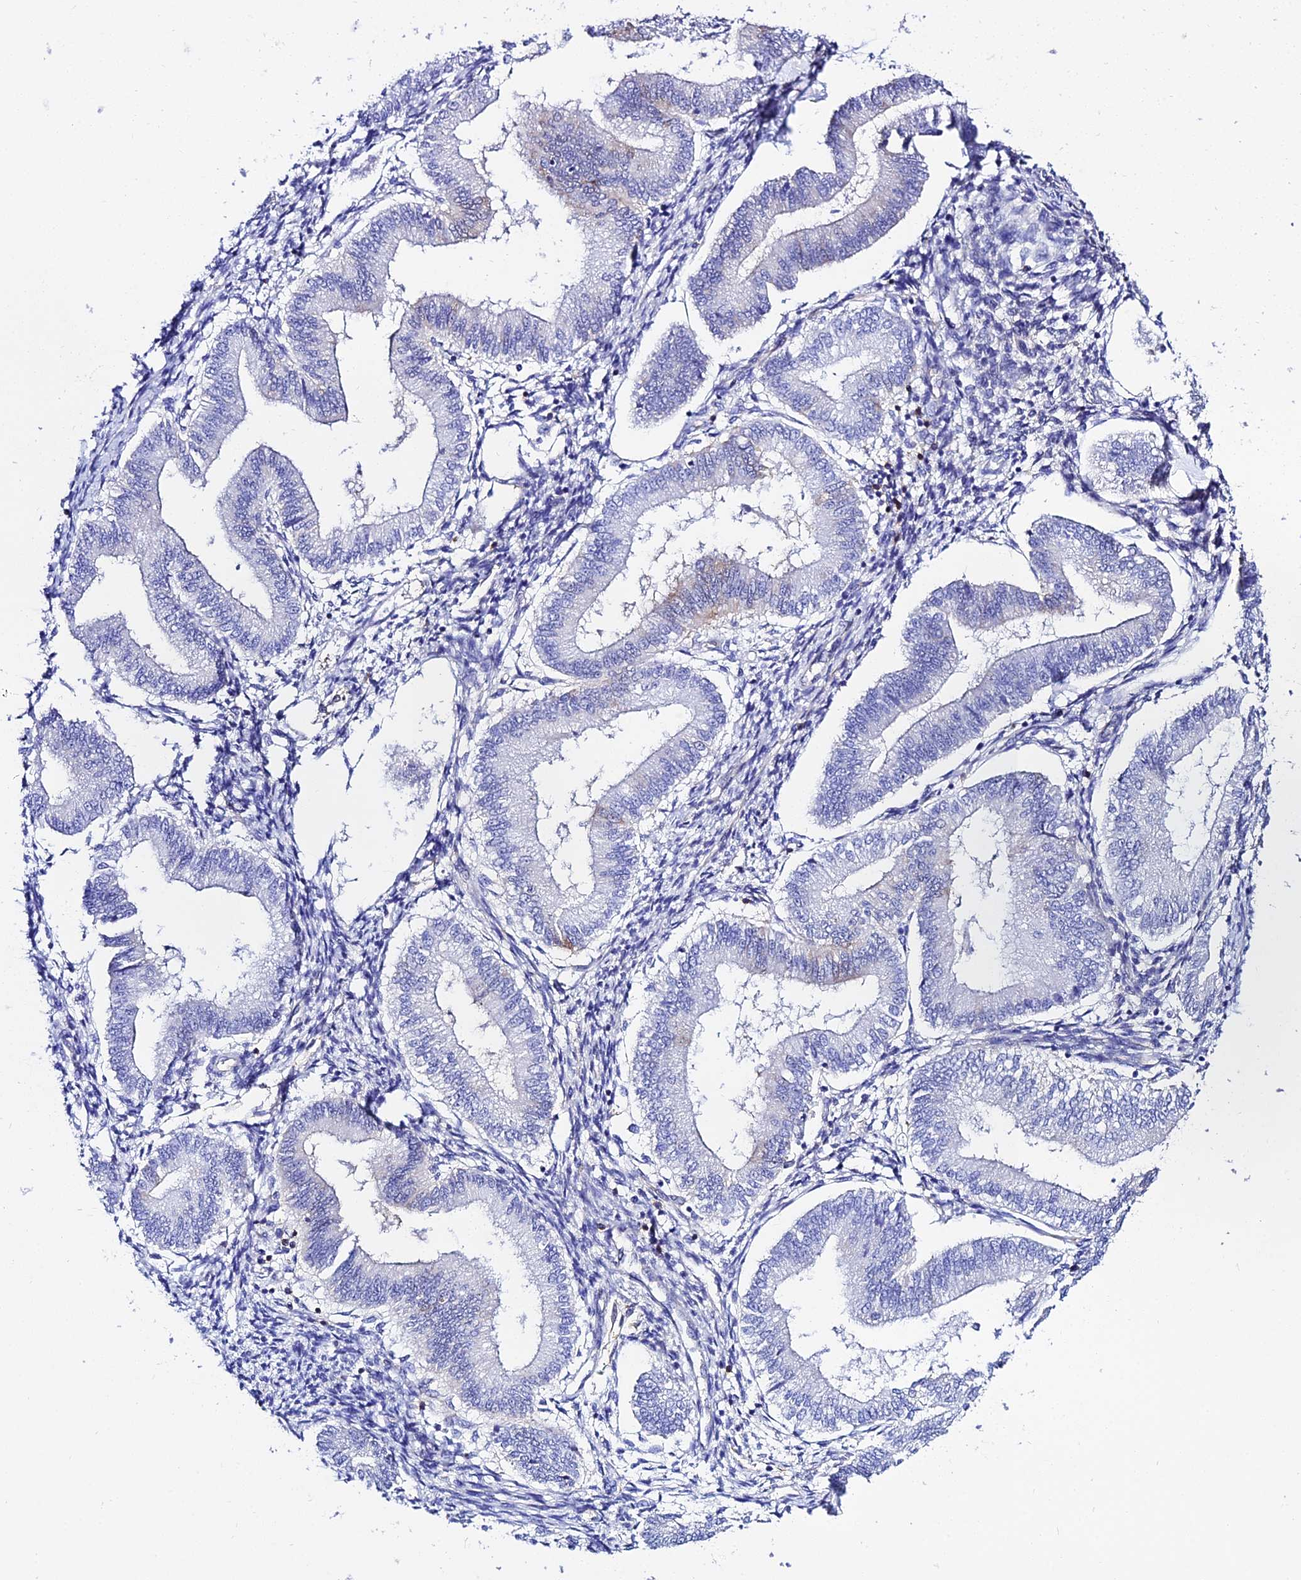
{"staining": {"intensity": "negative", "quantity": "none", "location": "none"}, "tissue": "endometrium", "cell_type": "Cells in endometrial stroma", "image_type": "normal", "snomed": [{"axis": "morphology", "description": "Normal tissue, NOS"}, {"axis": "topography", "description": "Endometrium"}], "caption": "A photomicrograph of endometrium stained for a protein demonstrates no brown staining in cells in endometrial stroma.", "gene": "S100A16", "patient": {"sex": "female", "age": 39}}